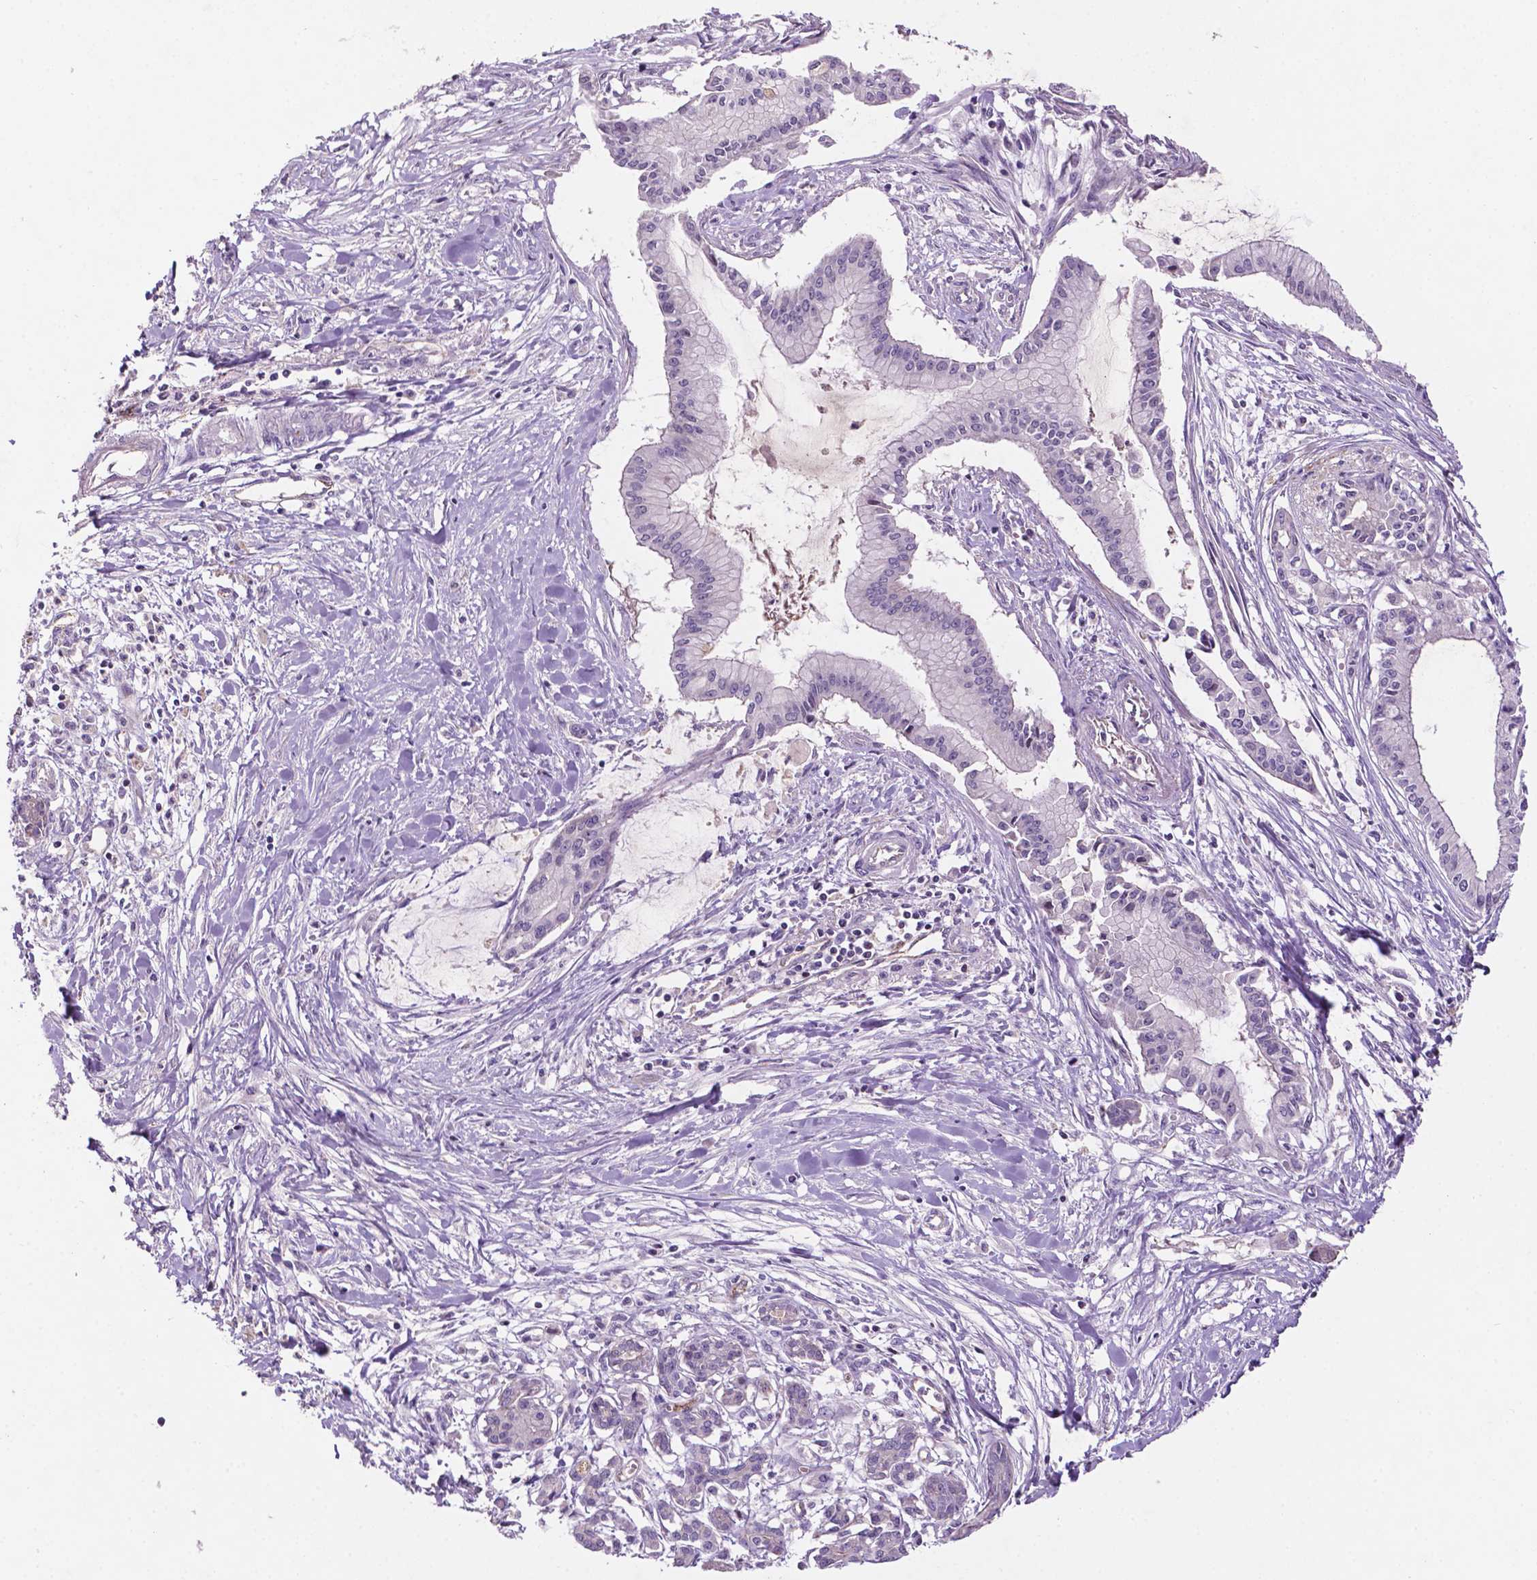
{"staining": {"intensity": "negative", "quantity": "none", "location": "none"}, "tissue": "pancreatic cancer", "cell_type": "Tumor cells", "image_type": "cancer", "snomed": [{"axis": "morphology", "description": "Adenocarcinoma, NOS"}, {"axis": "topography", "description": "Pancreas"}], "caption": "The image shows no staining of tumor cells in pancreatic adenocarcinoma.", "gene": "ARL5C", "patient": {"sex": "male", "age": 48}}